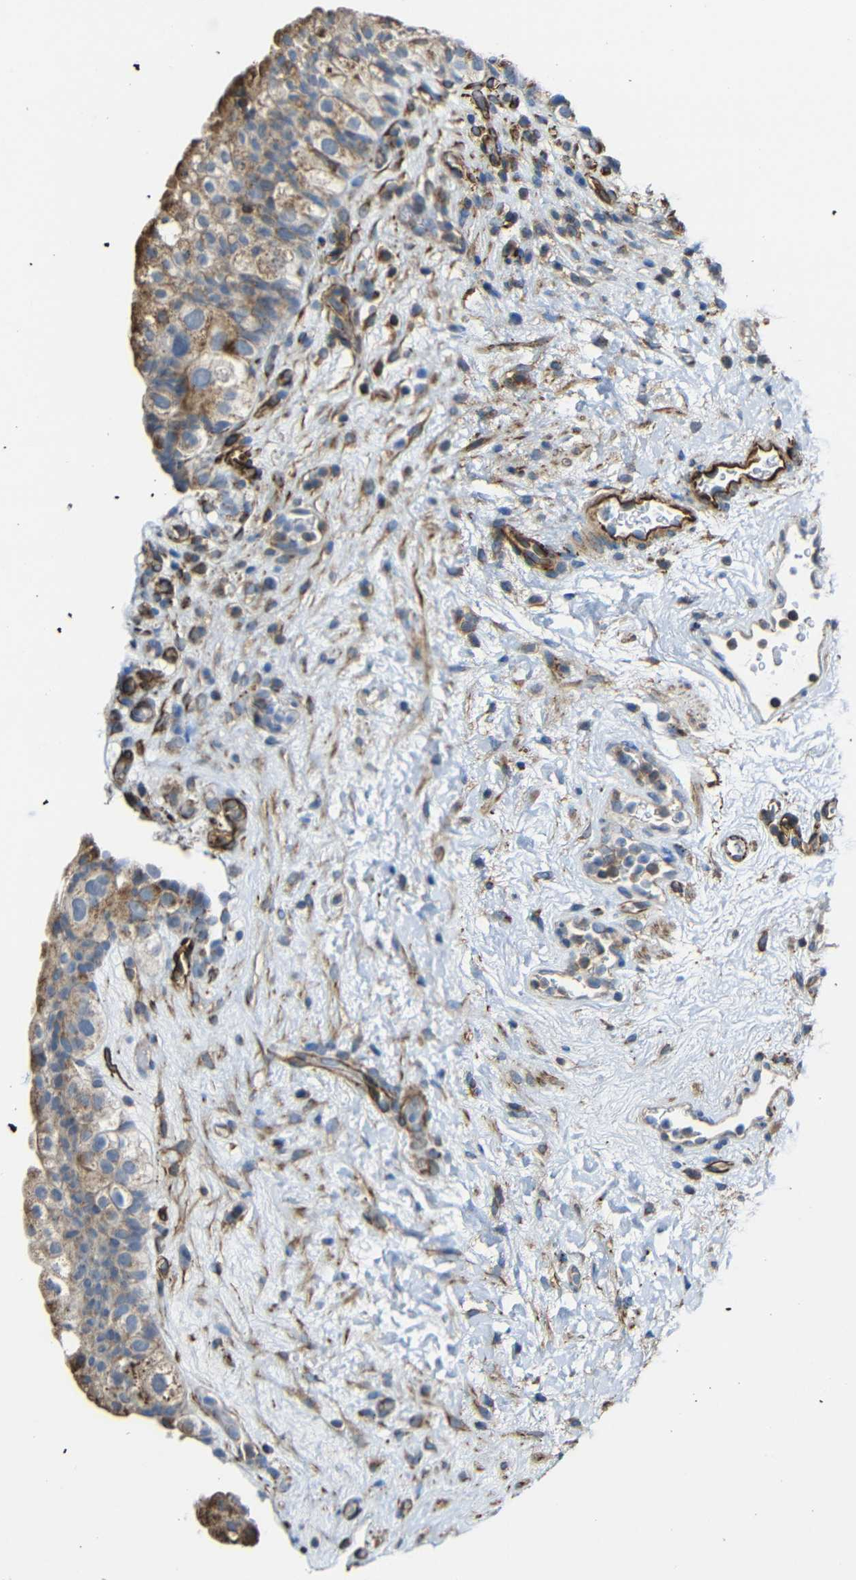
{"staining": {"intensity": "moderate", "quantity": ">75%", "location": "cytoplasmic/membranous"}, "tissue": "urinary bladder", "cell_type": "Urothelial cells", "image_type": "normal", "snomed": [{"axis": "morphology", "description": "Normal tissue, NOS"}, {"axis": "topography", "description": "Urinary bladder"}], "caption": "Immunohistochemistry (IHC) micrograph of unremarkable urinary bladder: human urinary bladder stained using immunohistochemistry exhibits medium levels of moderate protein expression localized specifically in the cytoplasmic/membranous of urothelial cells, appearing as a cytoplasmic/membranous brown color.", "gene": "IGSF10", "patient": {"sex": "female", "age": 64}}